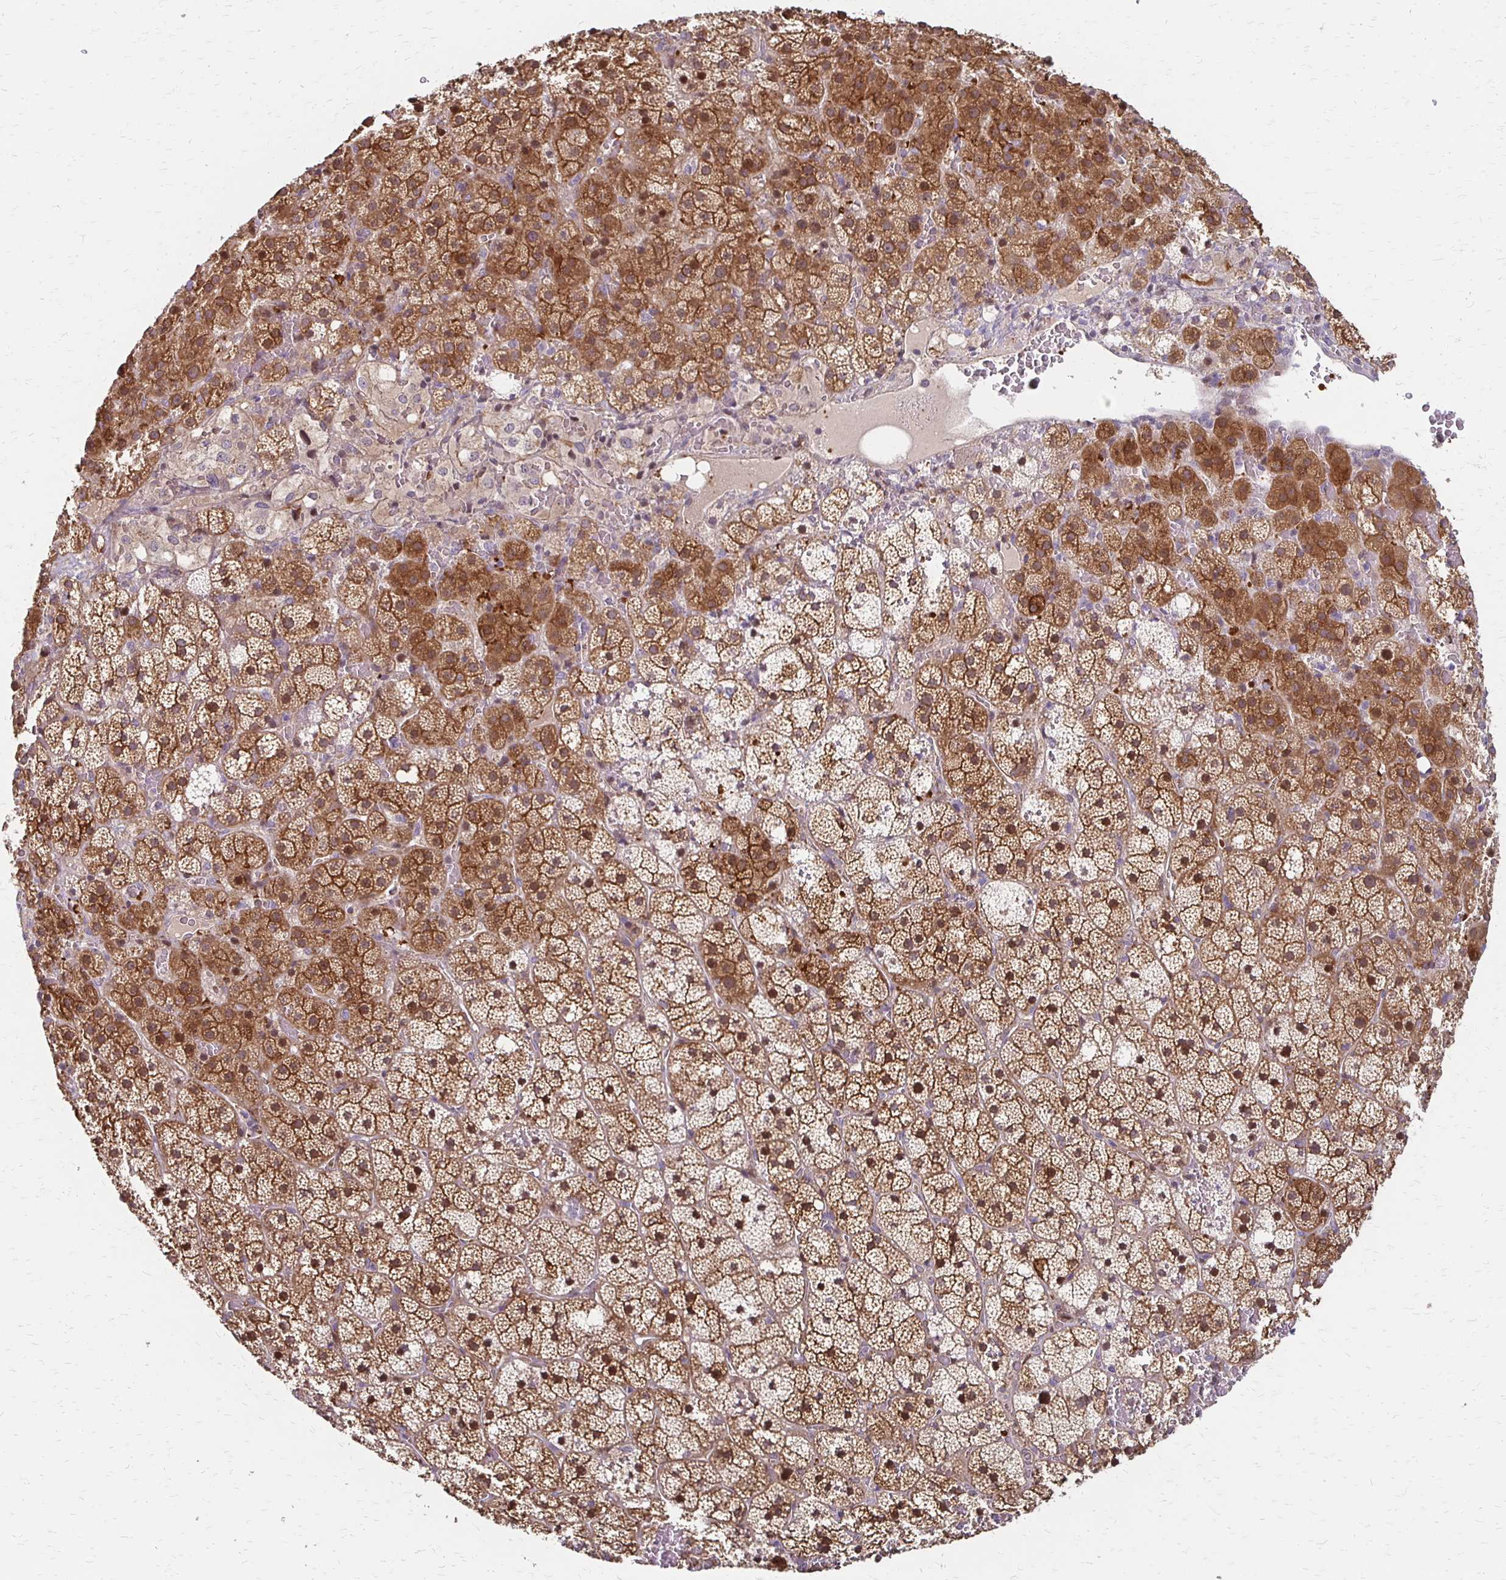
{"staining": {"intensity": "strong", "quantity": ">75%", "location": "cytoplasmic/membranous"}, "tissue": "adrenal gland", "cell_type": "Glandular cells", "image_type": "normal", "snomed": [{"axis": "morphology", "description": "Normal tissue, NOS"}, {"axis": "topography", "description": "Adrenal gland"}], "caption": "Brown immunohistochemical staining in benign human adrenal gland exhibits strong cytoplasmic/membranous positivity in approximately >75% of glandular cells.", "gene": "CFL2", "patient": {"sex": "male", "age": 53}}